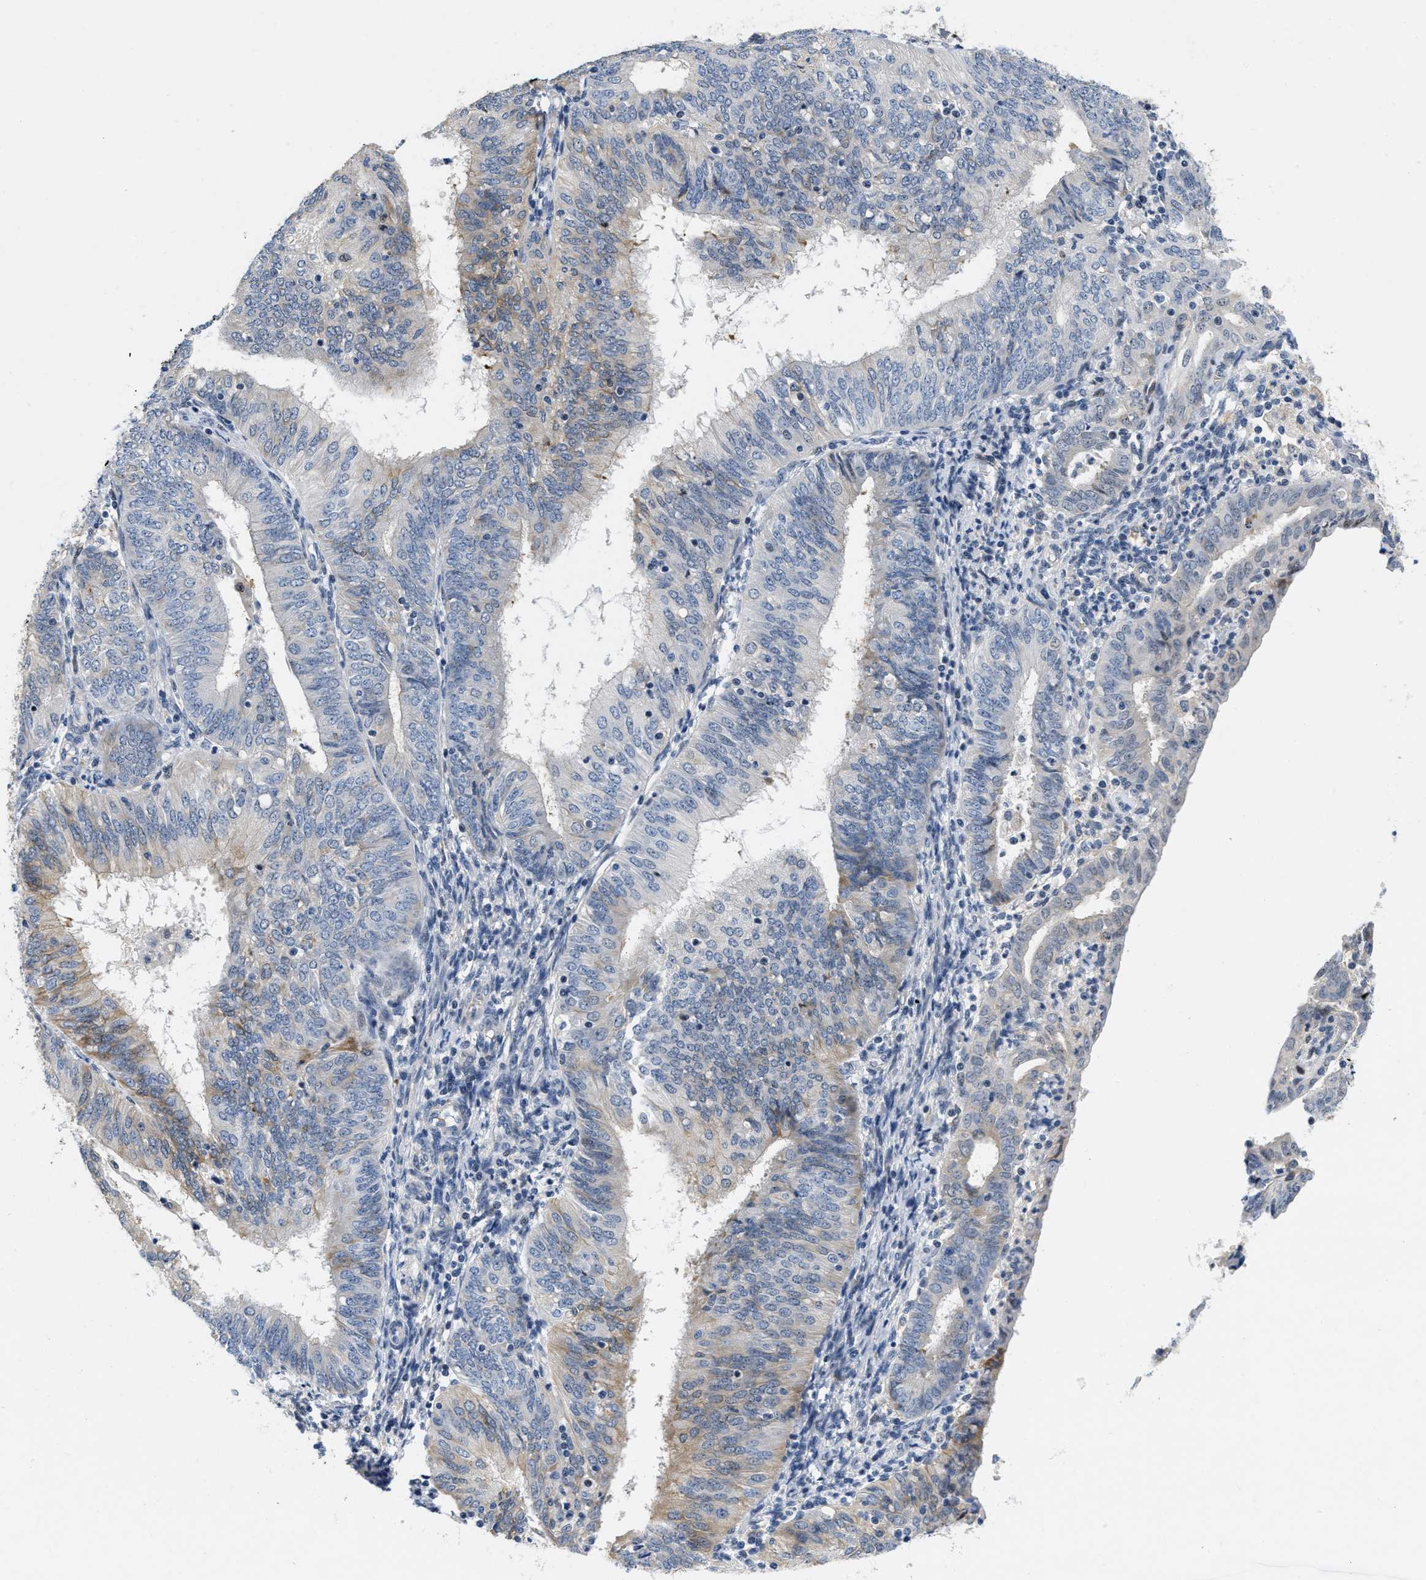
{"staining": {"intensity": "moderate", "quantity": "<25%", "location": "cytoplasmic/membranous"}, "tissue": "endometrial cancer", "cell_type": "Tumor cells", "image_type": "cancer", "snomed": [{"axis": "morphology", "description": "Adenocarcinoma, NOS"}, {"axis": "topography", "description": "Endometrium"}], "caption": "This is an image of immunohistochemistry staining of endometrial cancer (adenocarcinoma), which shows moderate expression in the cytoplasmic/membranous of tumor cells.", "gene": "VIP", "patient": {"sex": "female", "age": 58}}